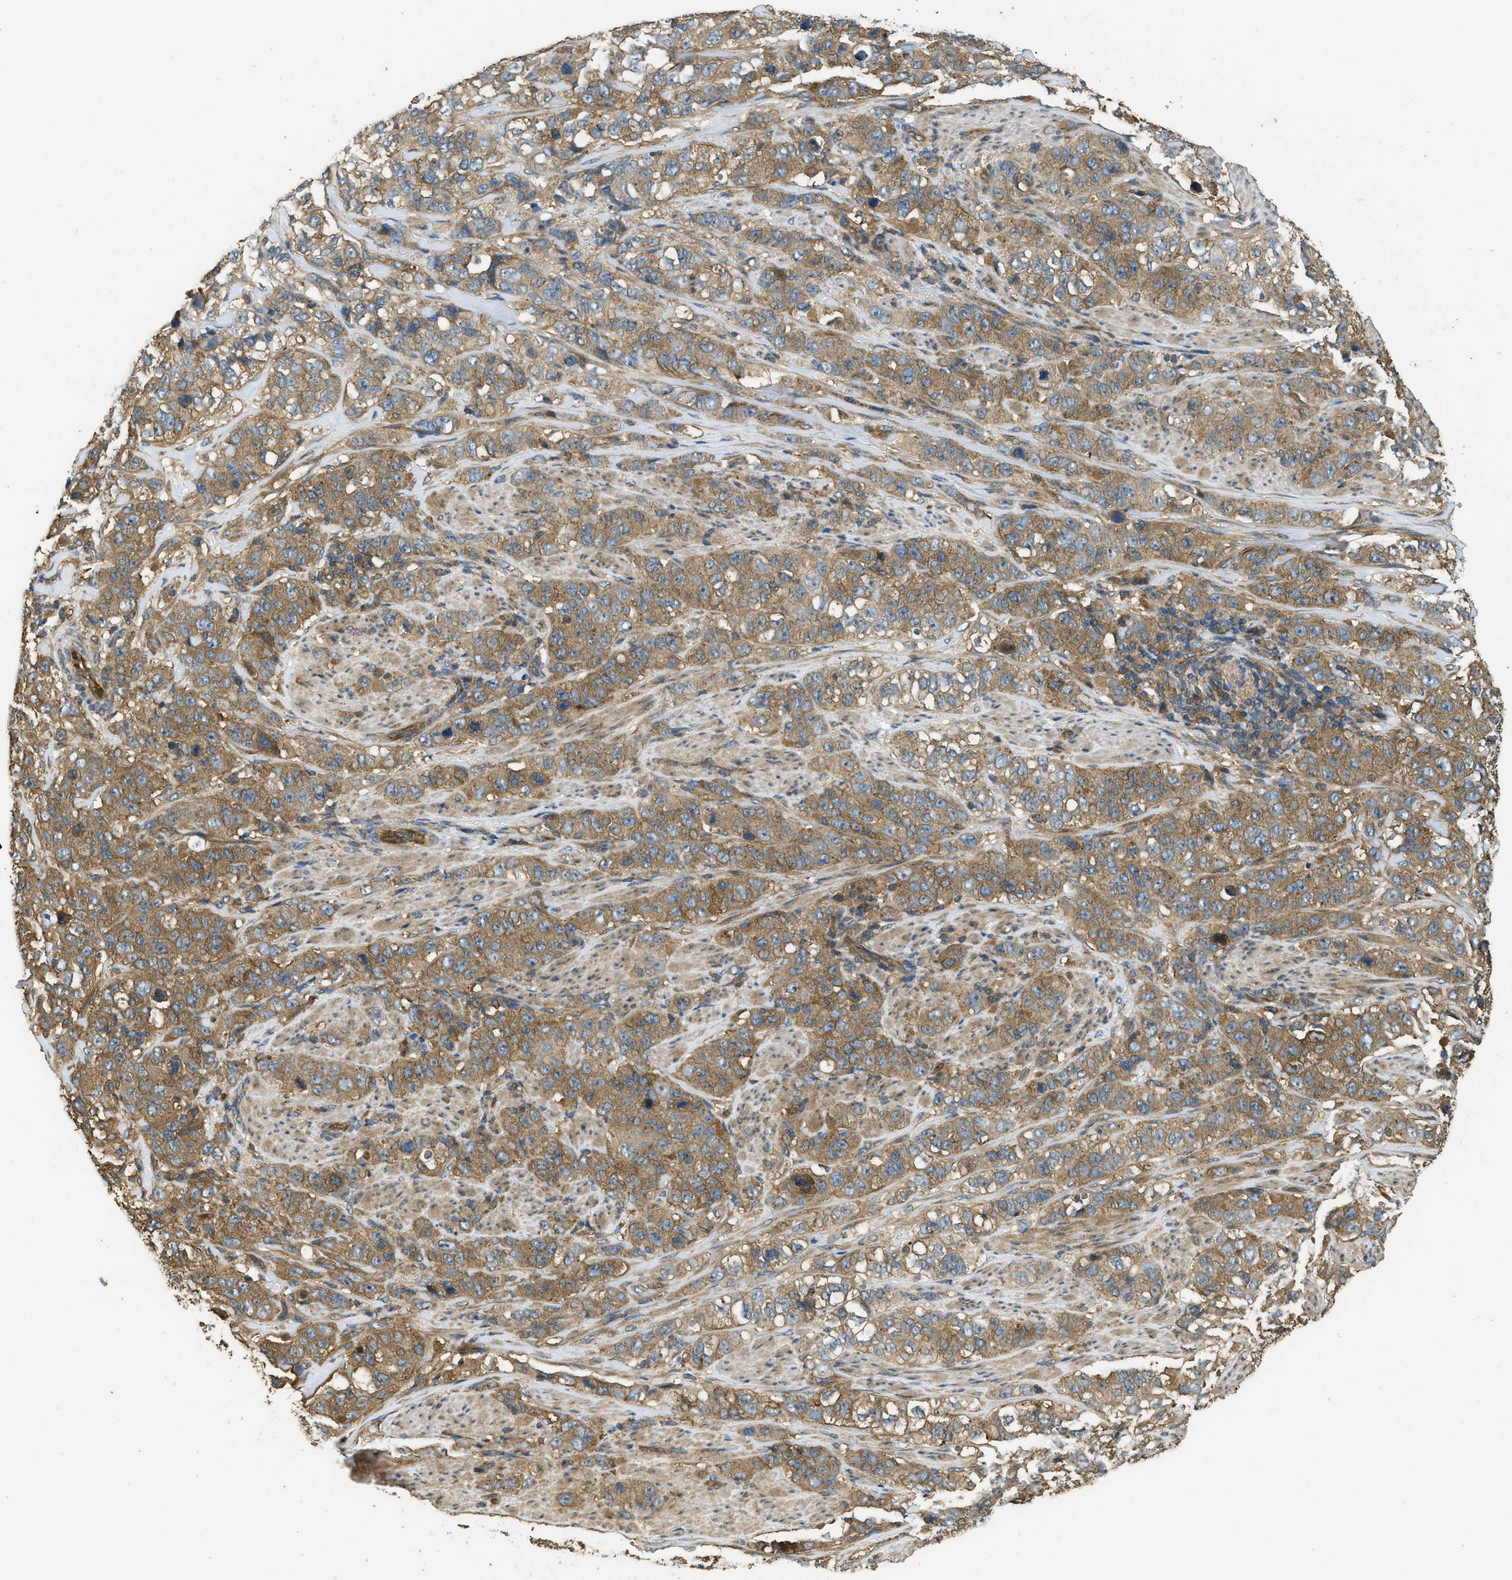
{"staining": {"intensity": "moderate", "quantity": ">75%", "location": "cytoplasmic/membranous"}, "tissue": "stomach cancer", "cell_type": "Tumor cells", "image_type": "cancer", "snomed": [{"axis": "morphology", "description": "Adenocarcinoma, NOS"}, {"axis": "topography", "description": "Stomach"}], "caption": "Protein staining exhibits moderate cytoplasmic/membranous expression in approximately >75% of tumor cells in stomach cancer (adenocarcinoma).", "gene": "MARS1", "patient": {"sex": "male", "age": 48}}